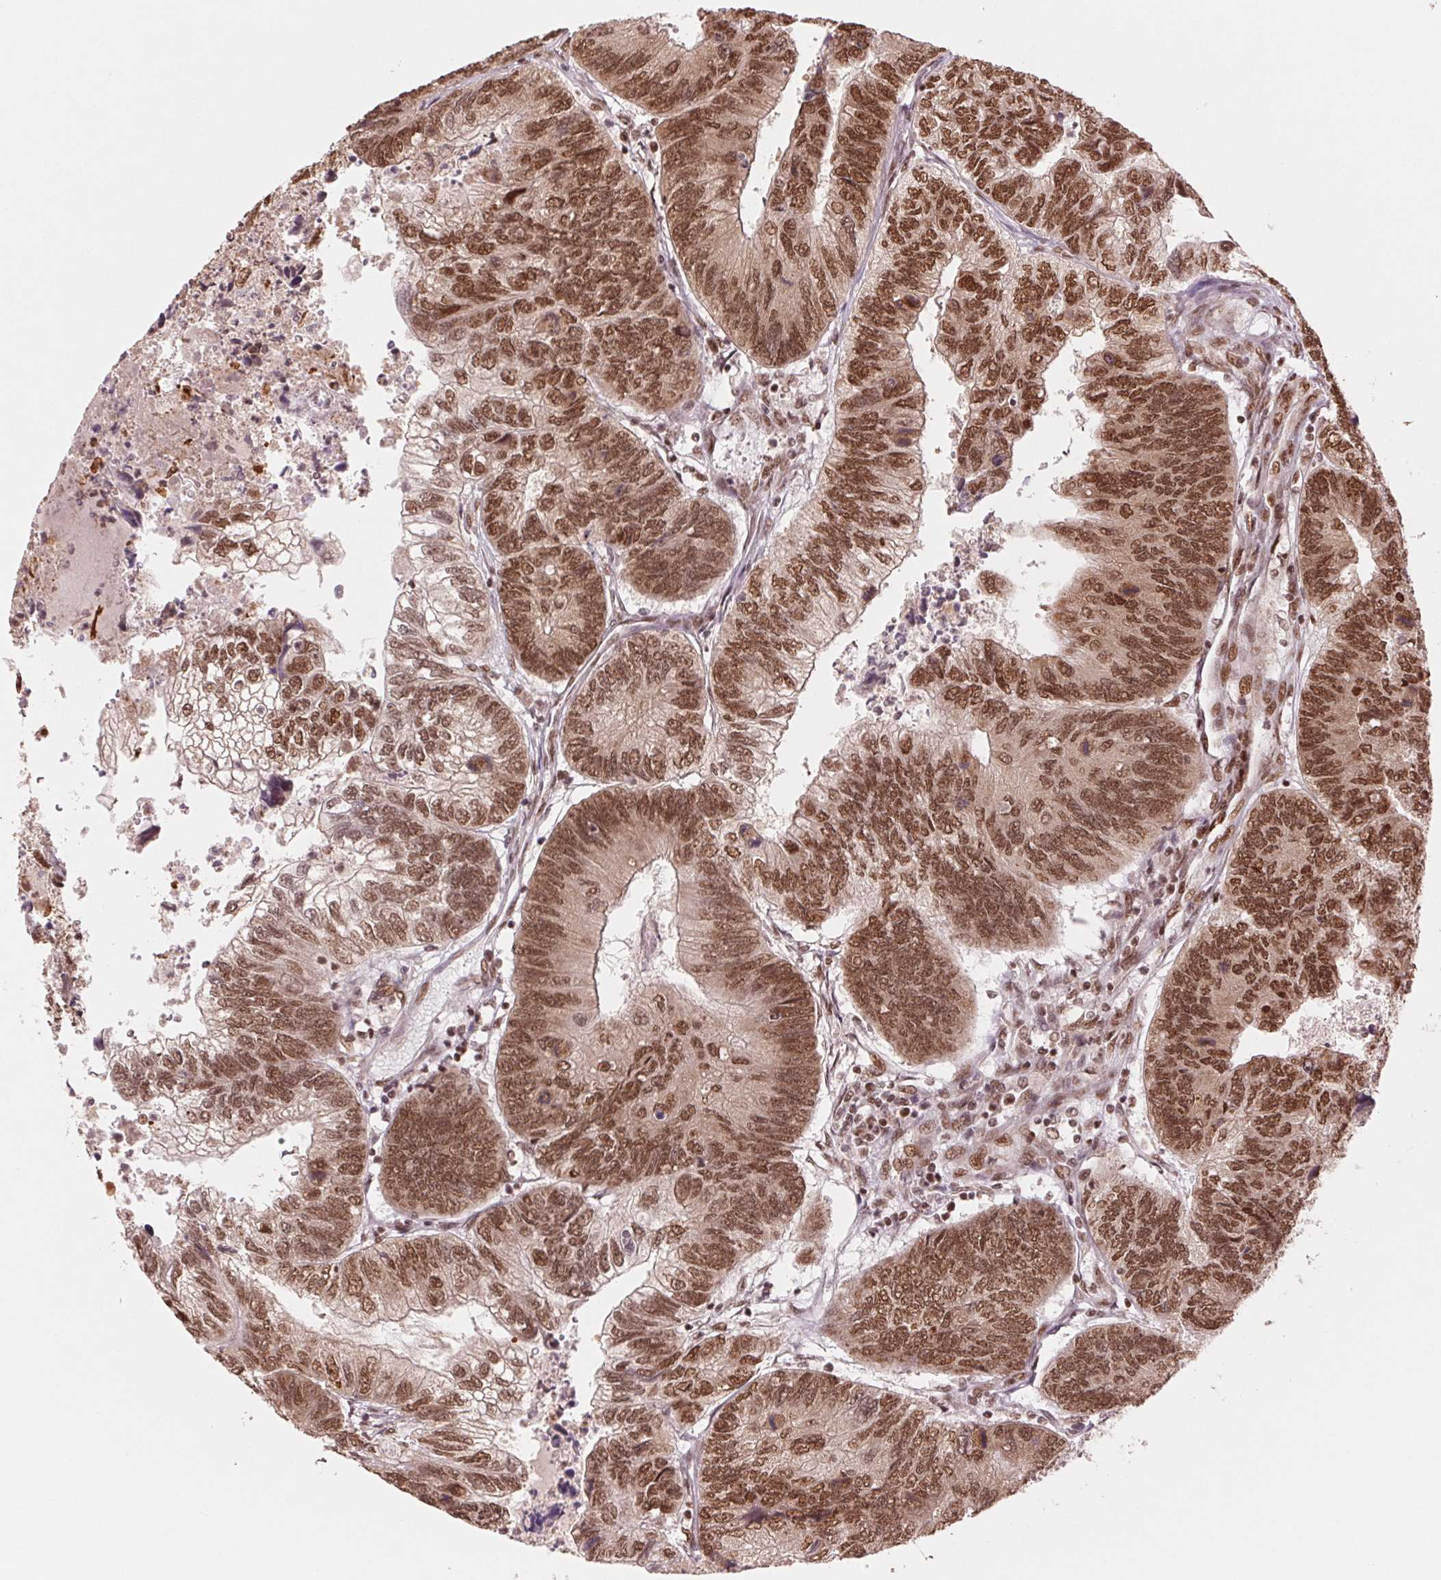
{"staining": {"intensity": "strong", "quantity": ">75%", "location": "nuclear"}, "tissue": "colorectal cancer", "cell_type": "Tumor cells", "image_type": "cancer", "snomed": [{"axis": "morphology", "description": "Adenocarcinoma, NOS"}, {"axis": "topography", "description": "Colon"}], "caption": "Strong nuclear protein staining is present in about >75% of tumor cells in colorectal adenocarcinoma. The staining was performed using DAB to visualize the protein expression in brown, while the nuclei were stained in blue with hematoxylin (Magnification: 20x).", "gene": "TTLL9", "patient": {"sex": "female", "age": 67}}